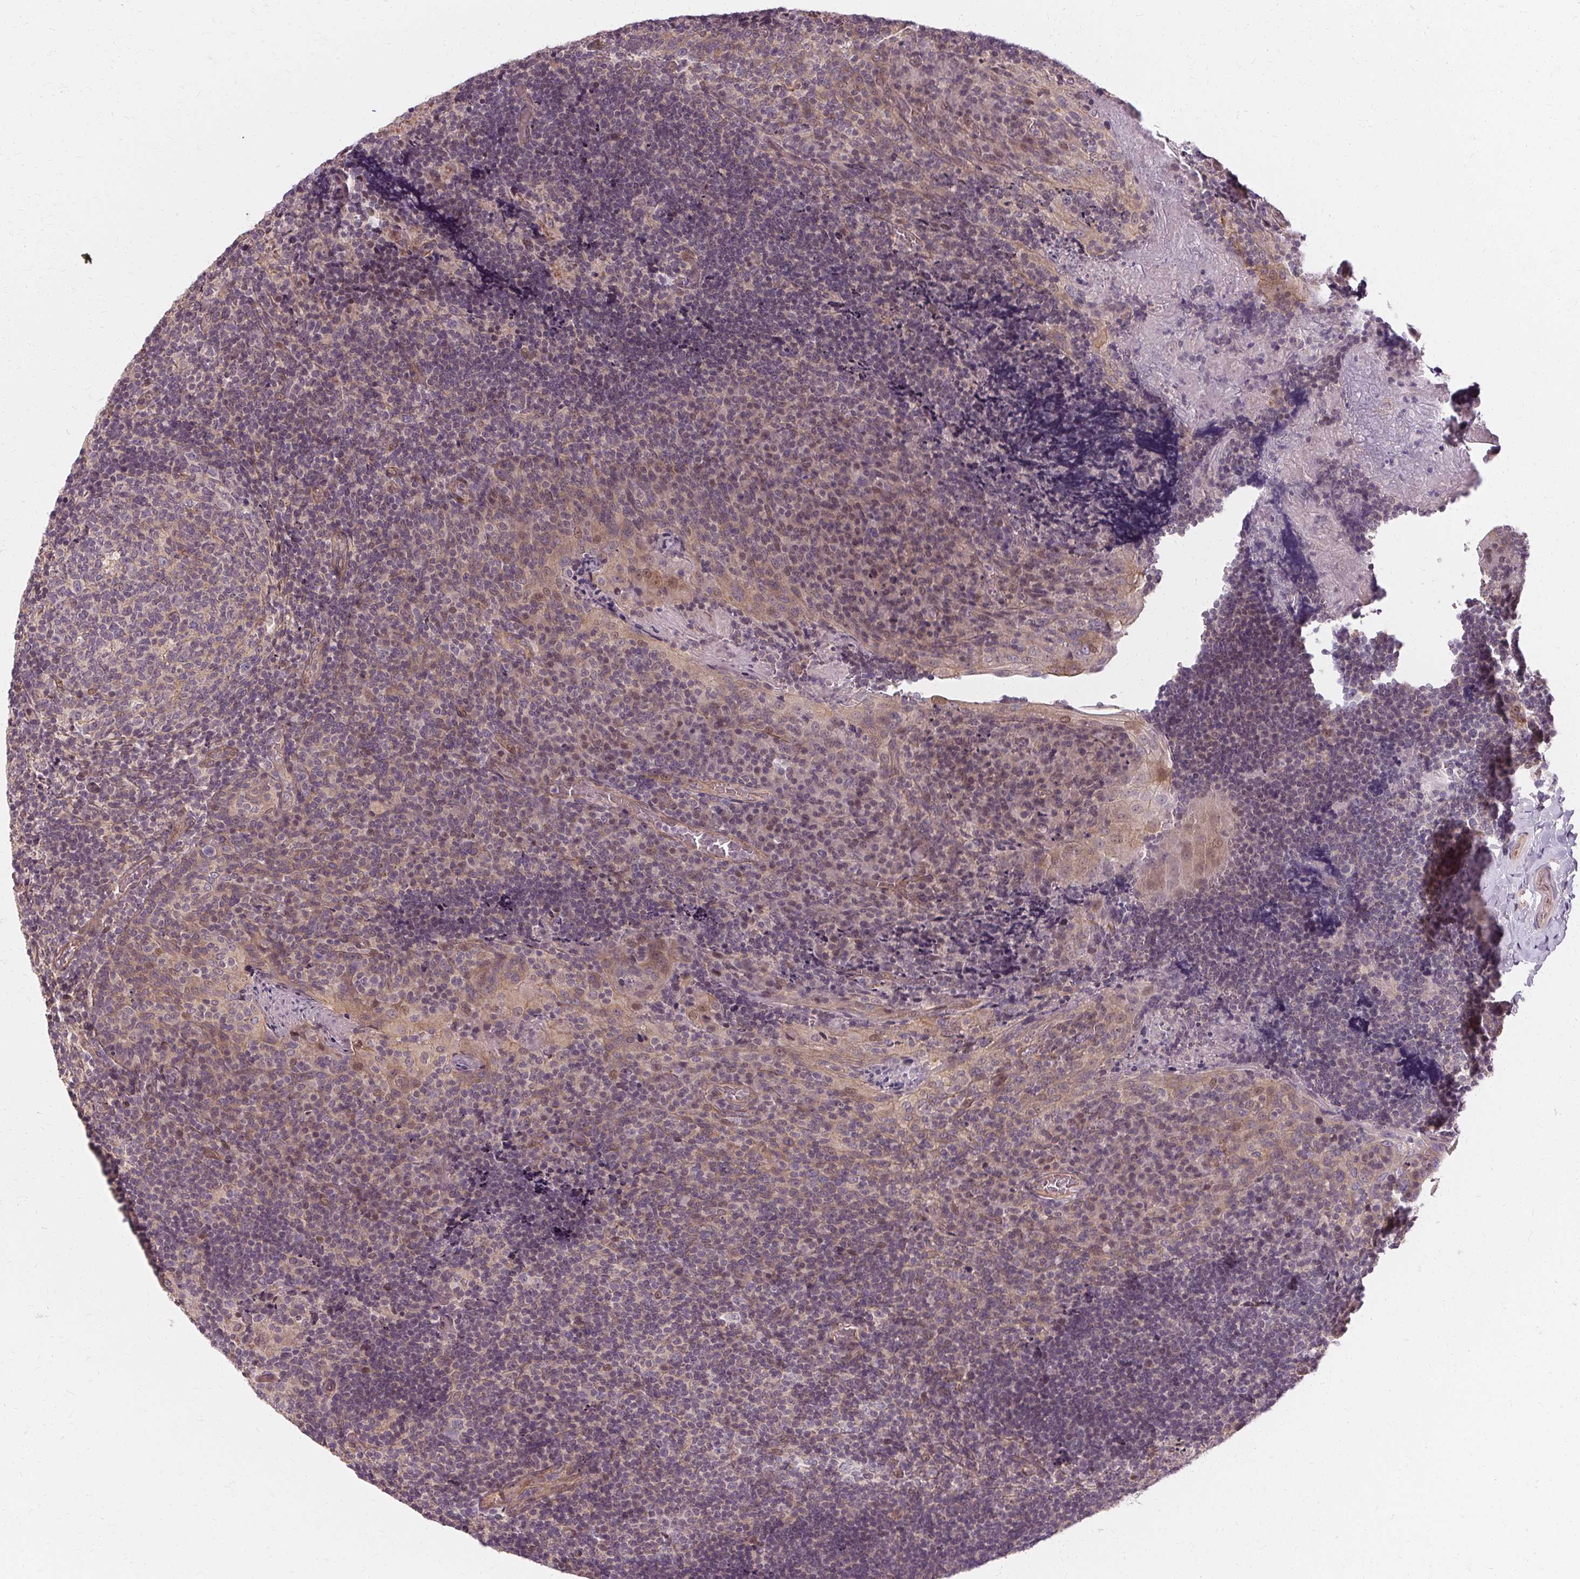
{"staining": {"intensity": "negative", "quantity": "none", "location": "none"}, "tissue": "tonsil", "cell_type": "Germinal center cells", "image_type": "normal", "snomed": [{"axis": "morphology", "description": "Normal tissue, NOS"}, {"axis": "topography", "description": "Tonsil"}], "caption": "This is an IHC histopathology image of benign tonsil. There is no positivity in germinal center cells.", "gene": "USP8", "patient": {"sex": "male", "age": 17}}